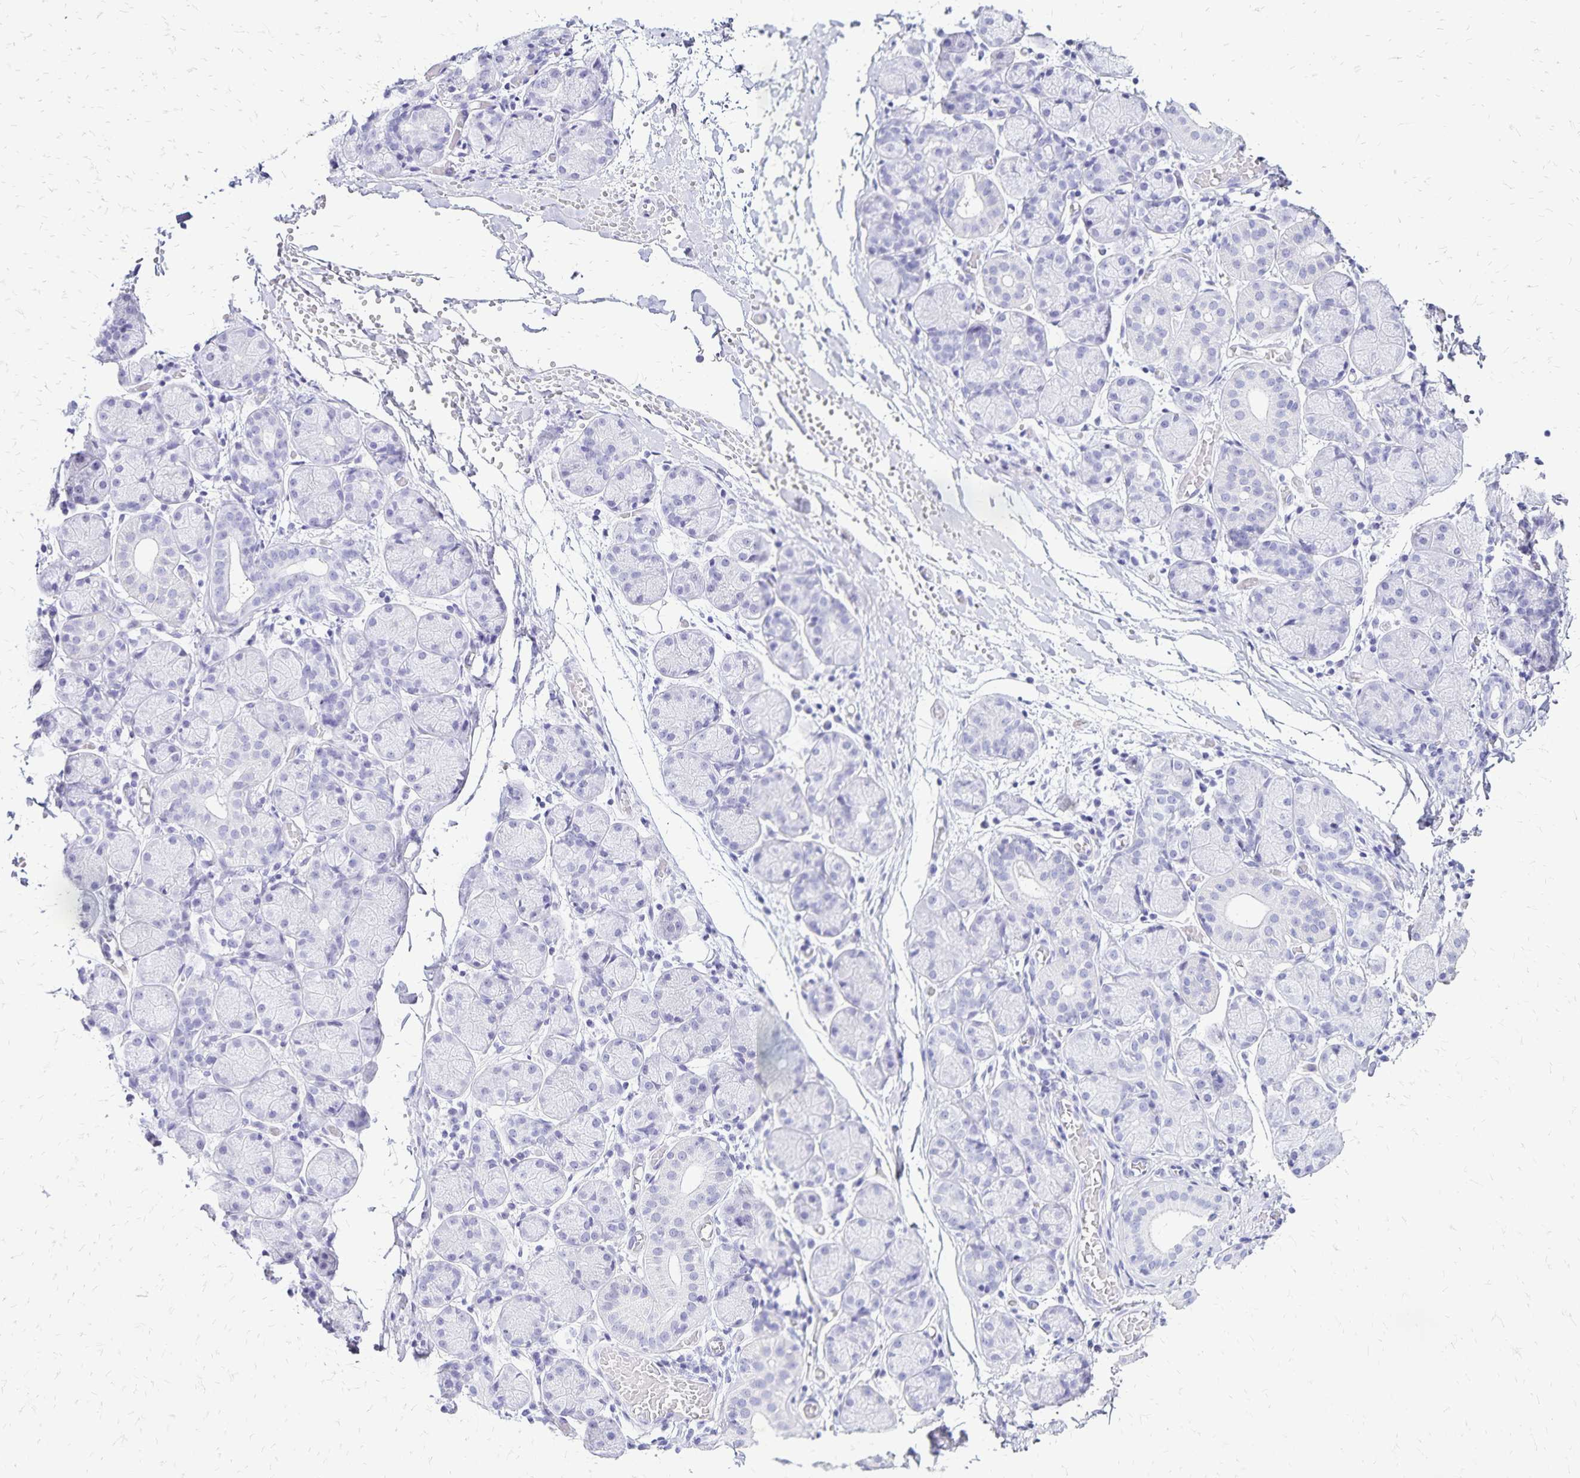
{"staining": {"intensity": "negative", "quantity": "none", "location": "none"}, "tissue": "salivary gland", "cell_type": "Glandular cells", "image_type": "normal", "snomed": [{"axis": "morphology", "description": "Normal tissue, NOS"}, {"axis": "topography", "description": "Salivary gland"}], "caption": "Immunohistochemical staining of normal salivary gland reveals no significant positivity in glandular cells.", "gene": "LIN28B", "patient": {"sex": "female", "age": 24}}